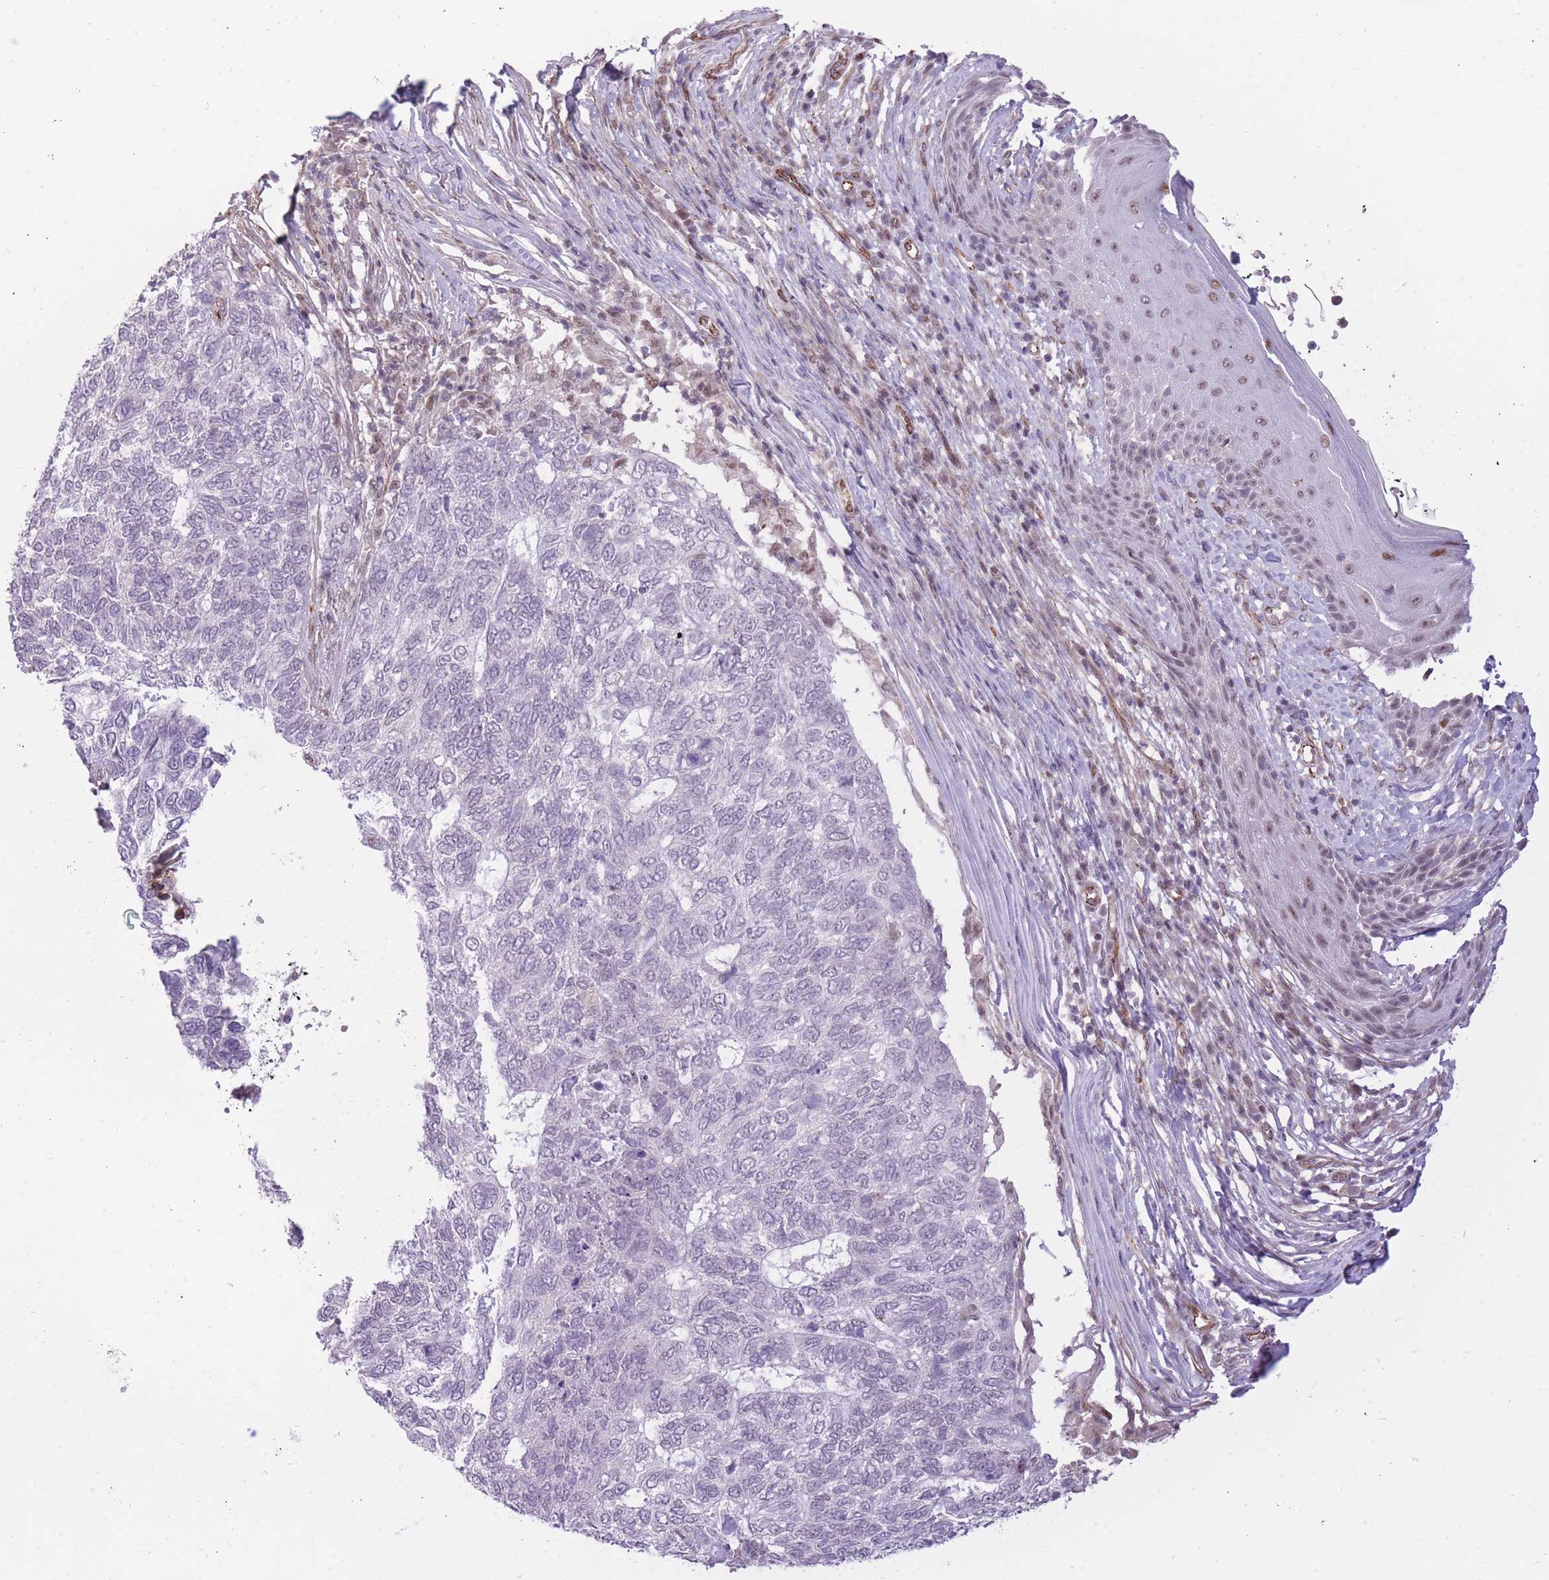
{"staining": {"intensity": "negative", "quantity": "none", "location": "none"}, "tissue": "skin cancer", "cell_type": "Tumor cells", "image_type": "cancer", "snomed": [{"axis": "morphology", "description": "Basal cell carcinoma"}, {"axis": "topography", "description": "Skin"}], "caption": "Immunohistochemistry (IHC) image of neoplastic tissue: skin cancer stained with DAB displays no significant protein expression in tumor cells.", "gene": "ELL", "patient": {"sex": "female", "age": 65}}